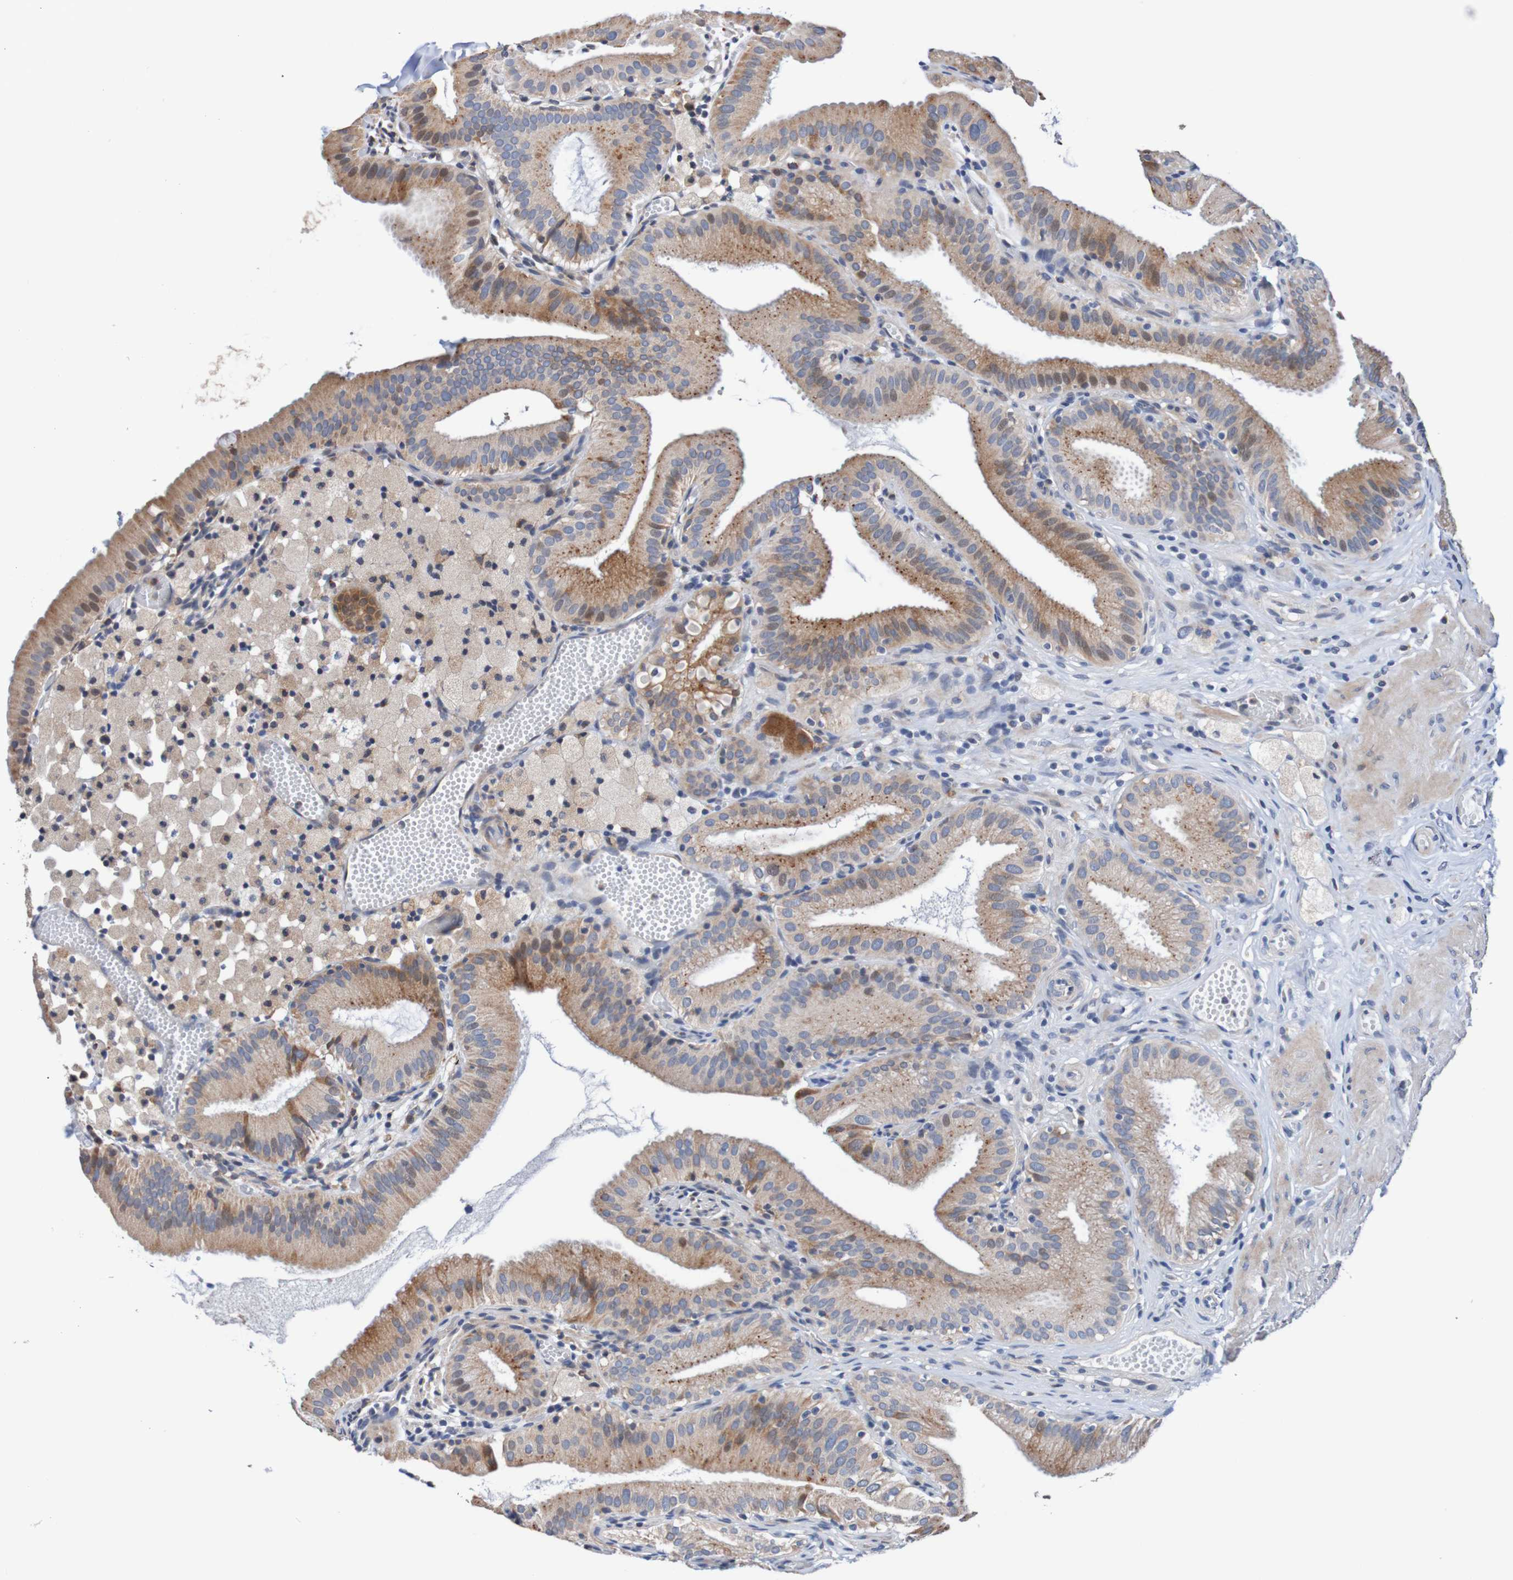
{"staining": {"intensity": "moderate", "quantity": ">75%", "location": "cytoplasmic/membranous"}, "tissue": "gallbladder", "cell_type": "Glandular cells", "image_type": "normal", "snomed": [{"axis": "morphology", "description": "Normal tissue, NOS"}, {"axis": "topography", "description": "Gallbladder"}], "caption": "Approximately >75% of glandular cells in benign human gallbladder display moderate cytoplasmic/membranous protein staining as visualized by brown immunohistochemical staining.", "gene": "FIBP", "patient": {"sex": "male", "age": 54}}